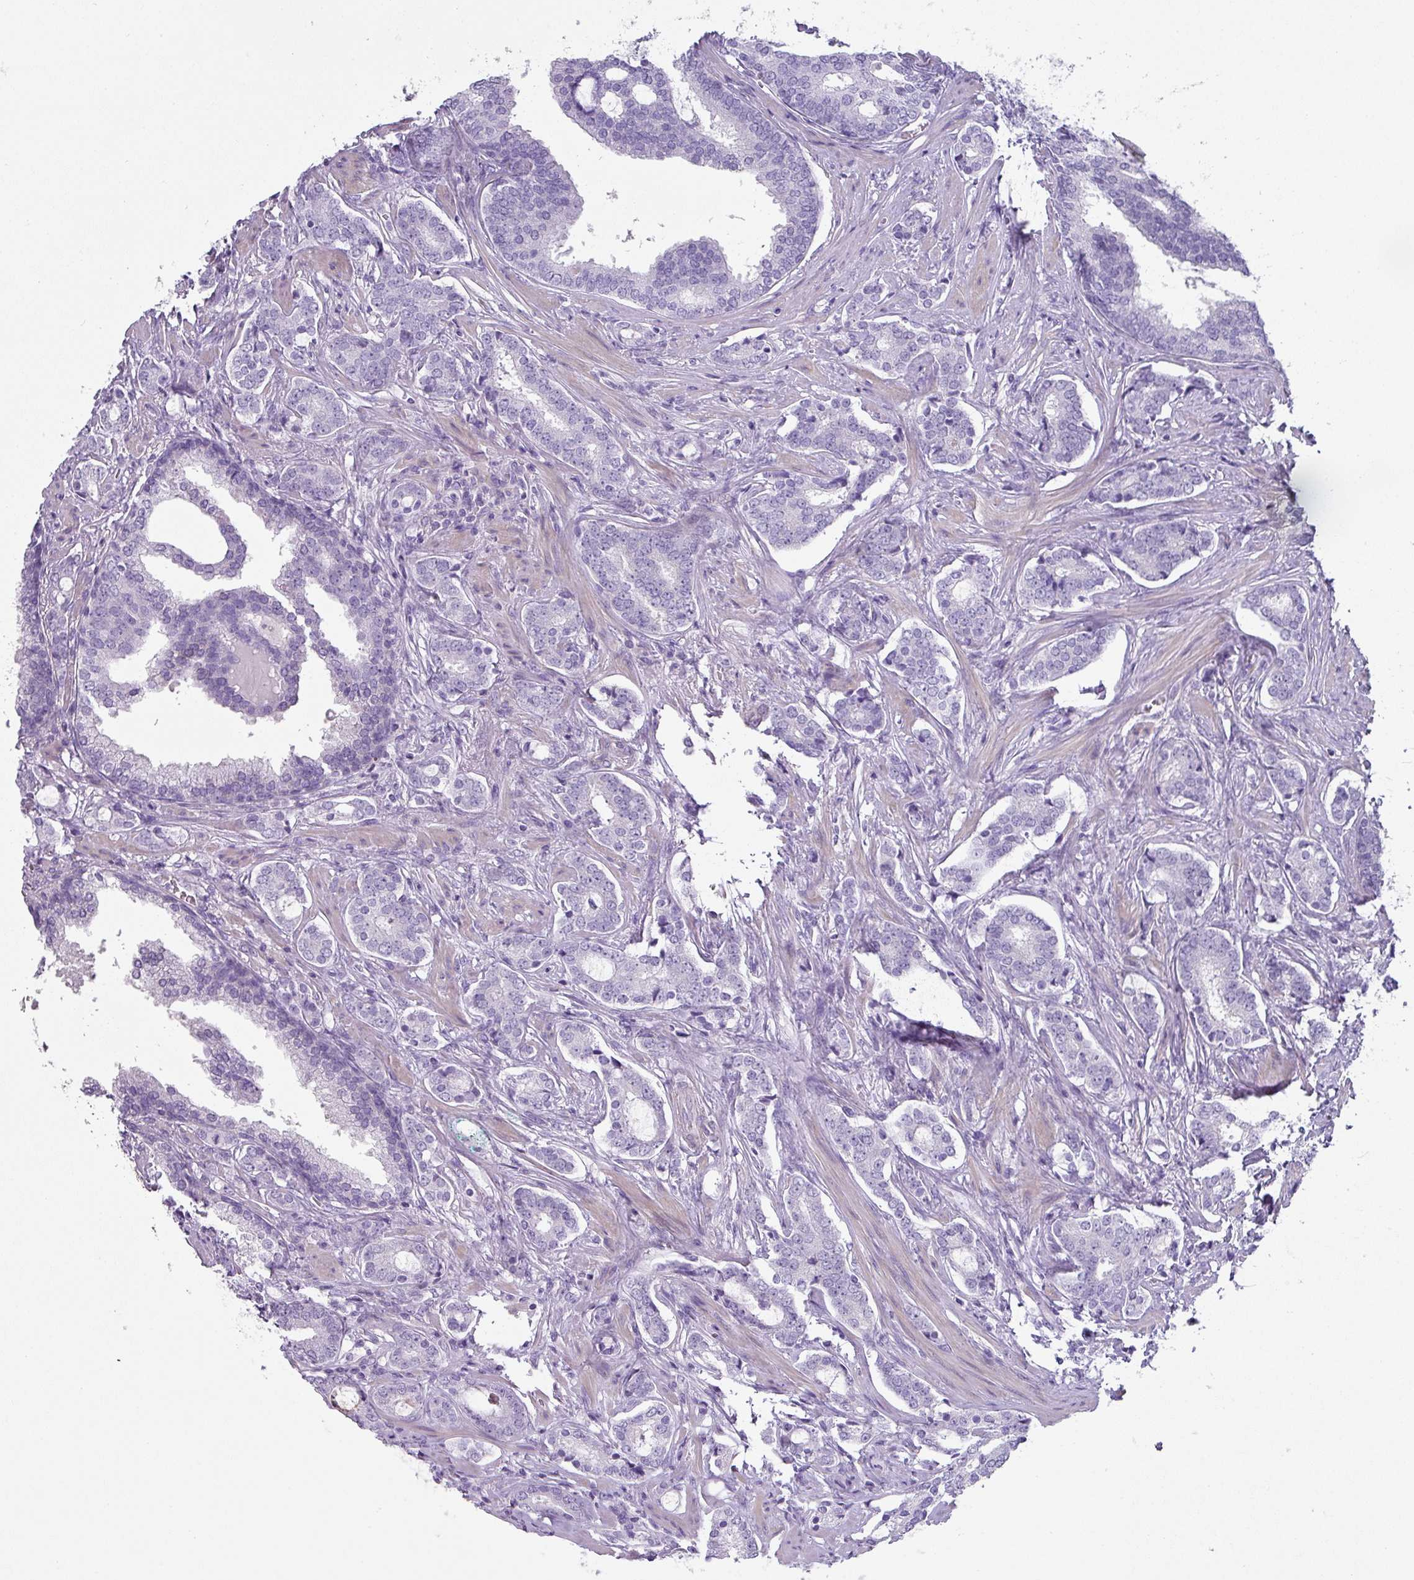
{"staining": {"intensity": "negative", "quantity": "none", "location": "none"}, "tissue": "prostate cancer", "cell_type": "Tumor cells", "image_type": "cancer", "snomed": [{"axis": "morphology", "description": "Adenocarcinoma, High grade"}, {"axis": "topography", "description": "Prostate"}], "caption": "This is a micrograph of immunohistochemistry (IHC) staining of prostate cancer (high-grade adenocarcinoma), which shows no staining in tumor cells. The staining is performed using DAB brown chromogen with nuclei counter-stained in using hematoxylin.", "gene": "GLI4", "patient": {"sex": "male", "age": 63}}